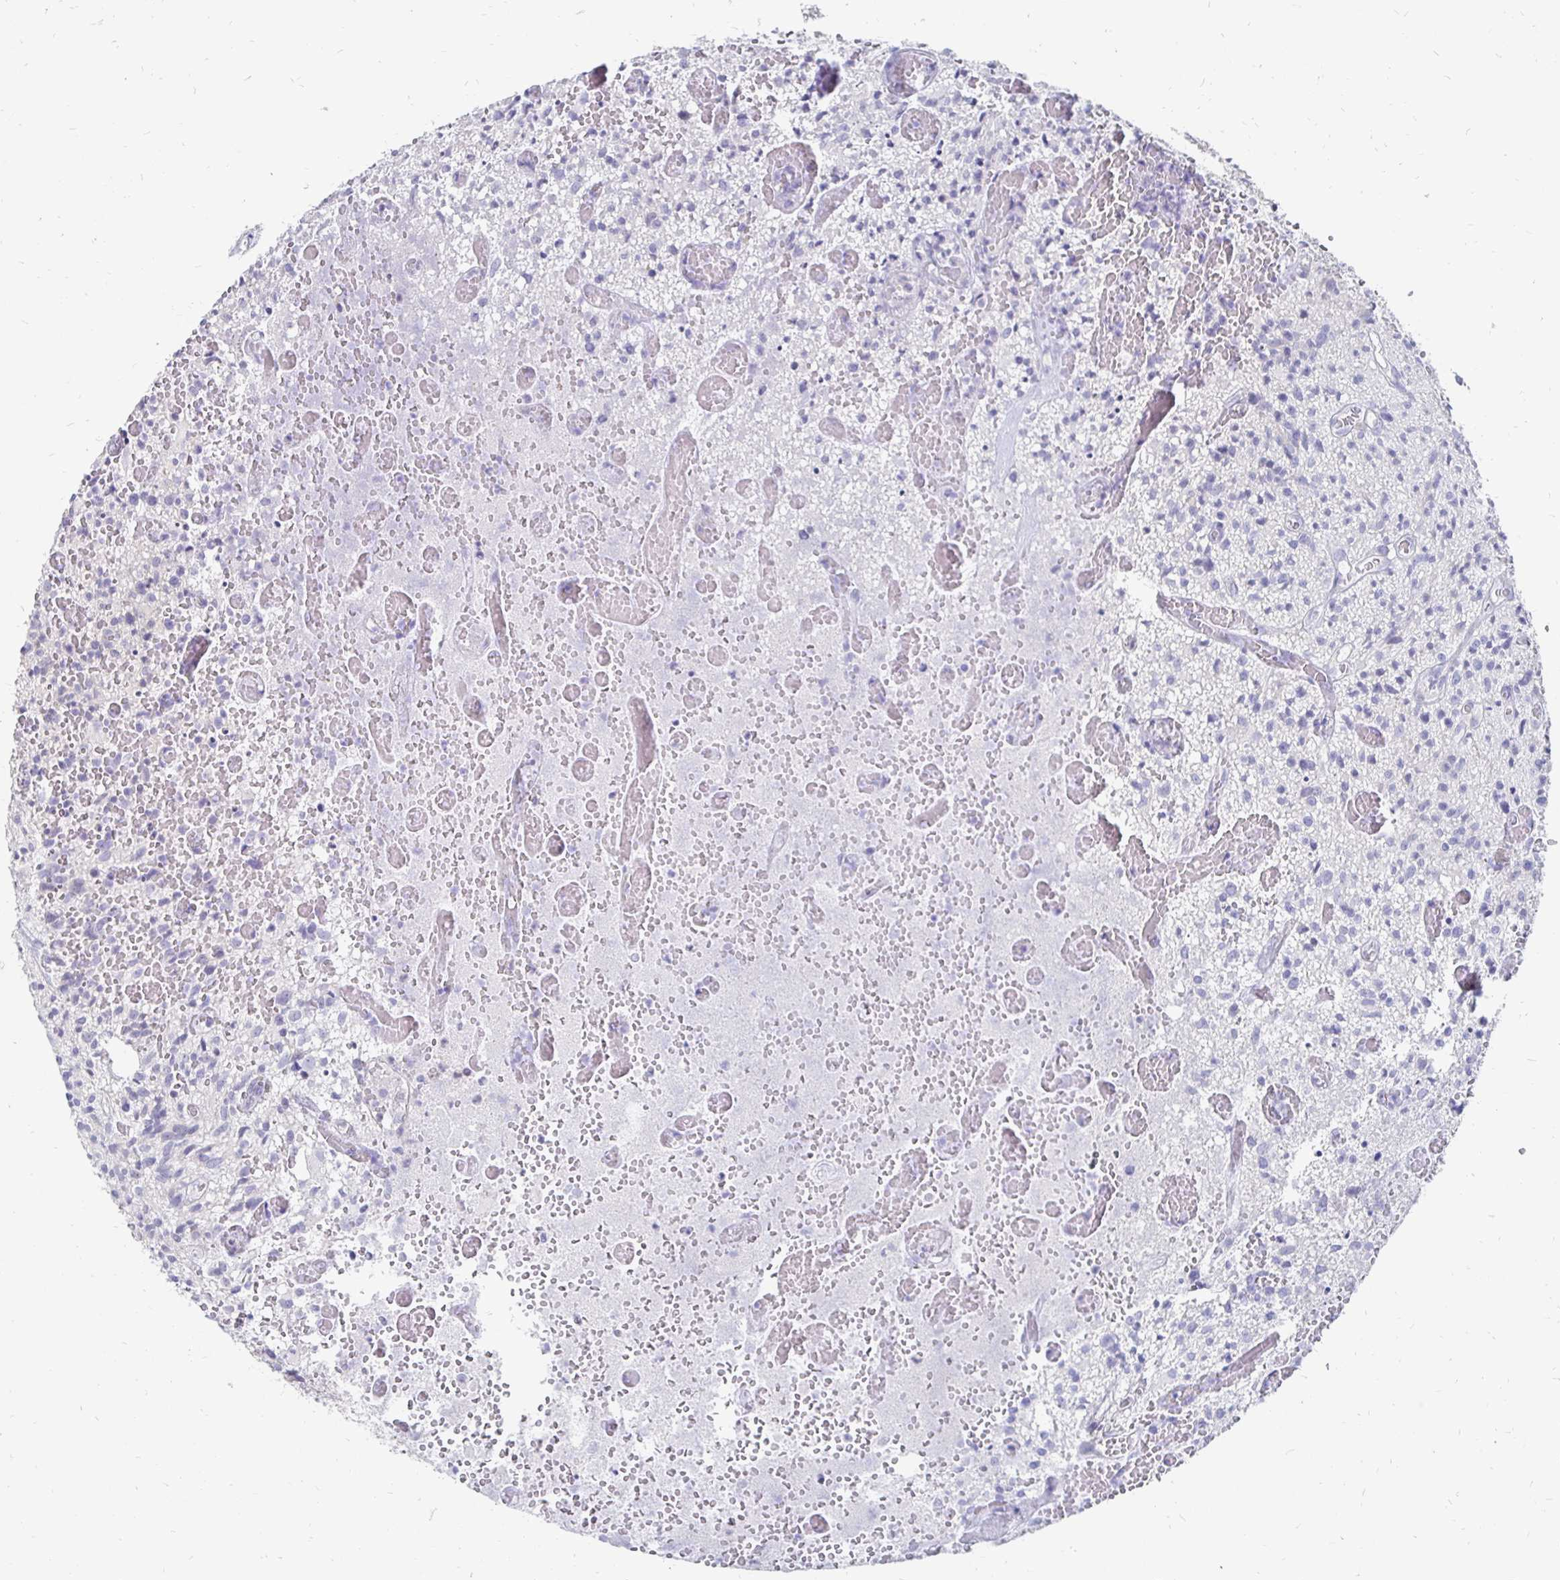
{"staining": {"intensity": "negative", "quantity": "none", "location": "none"}, "tissue": "glioma", "cell_type": "Tumor cells", "image_type": "cancer", "snomed": [{"axis": "morphology", "description": "Glioma, malignant, High grade"}, {"axis": "topography", "description": "Brain"}], "caption": "Immunohistochemical staining of malignant glioma (high-grade) exhibits no significant positivity in tumor cells.", "gene": "SYCP3", "patient": {"sex": "male", "age": 75}}